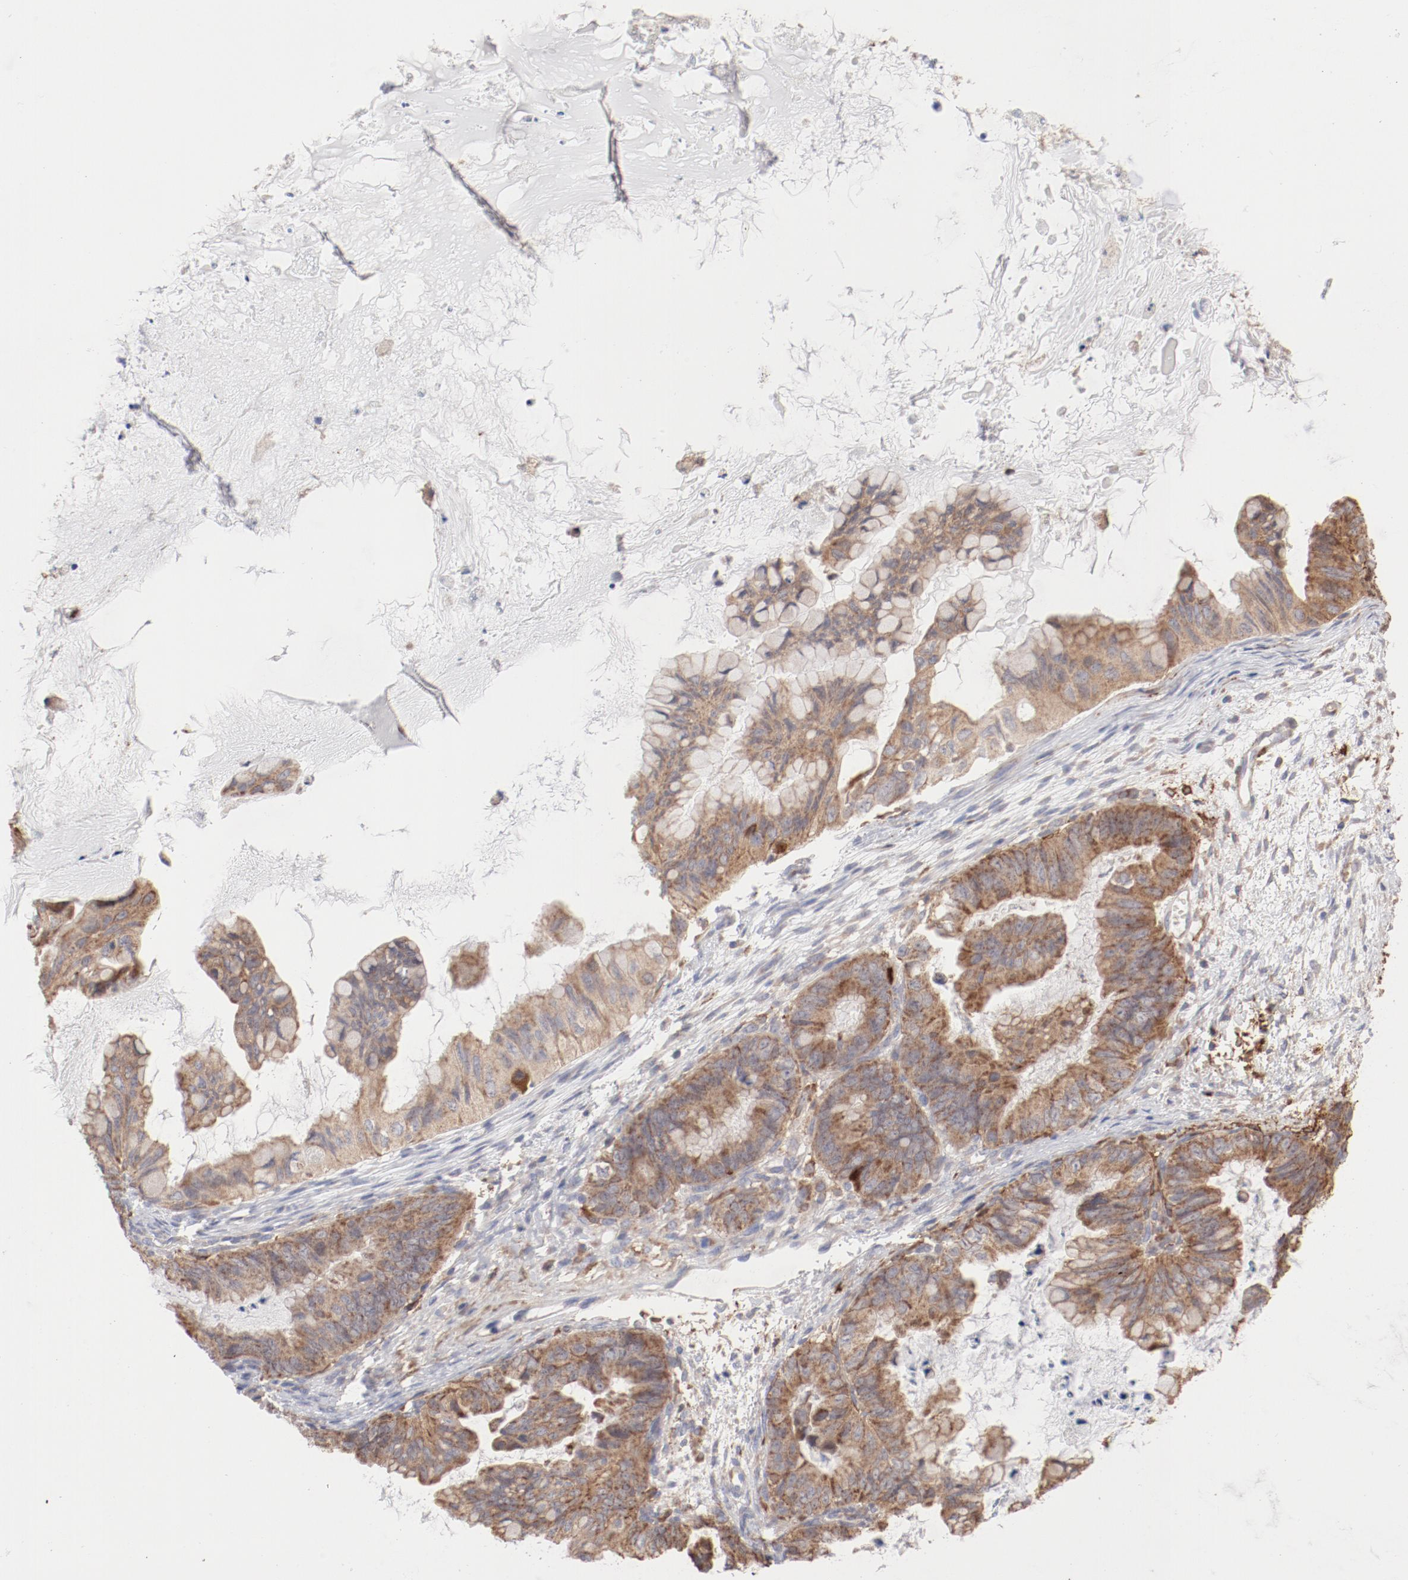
{"staining": {"intensity": "moderate", "quantity": ">75%", "location": "cytoplasmic/membranous"}, "tissue": "ovarian cancer", "cell_type": "Tumor cells", "image_type": "cancer", "snomed": [{"axis": "morphology", "description": "Cystadenocarcinoma, mucinous, NOS"}, {"axis": "topography", "description": "Ovary"}], "caption": "Moderate cytoplasmic/membranous positivity is seen in approximately >75% of tumor cells in ovarian cancer (mucinous cystadenocarcinoma).", "gene": "PPFIBP2", "patient": {"sex": "female", "age": 36}}